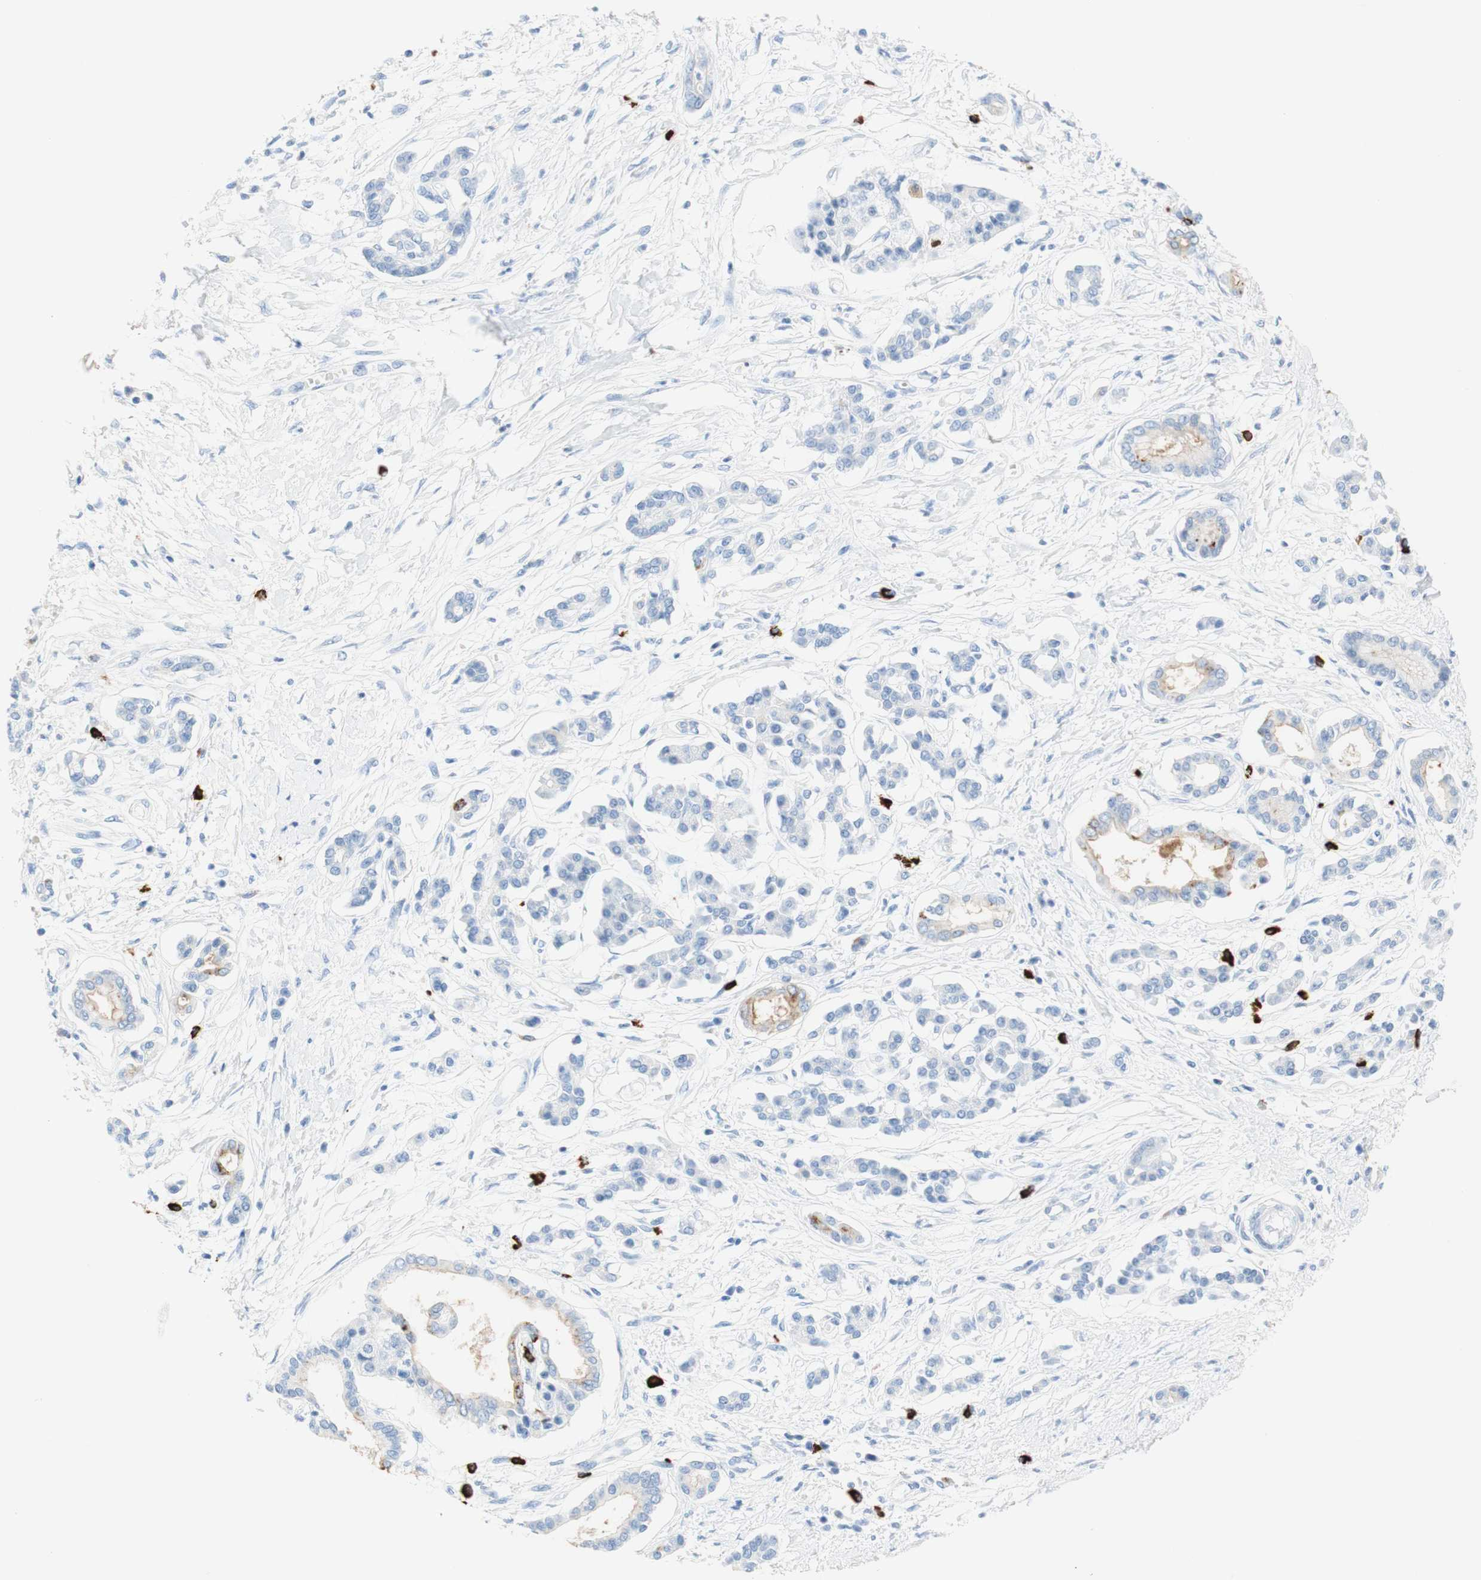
{"staining": {"intensity": "weak", "quantity": "<25%", "location": "cytoplasmic/membranous"}, "tissue": "pancreatic cancer", "cell_type": "Tumor cells", "image_type": "cancer", "snomed": [{"axis": "morphology", "description": "Adenocarcinoma, NOS"}, {"axis": "topography", "description": "Pancreas"}], "caption": "This is an immunohistochemistry (IHC) photomicrograph of human adenocarcinoma (pancreatic). There is no positivity in tumor cells.", "gene": "CEACAM1", "patient": {"sex": "male", "age": 56}}